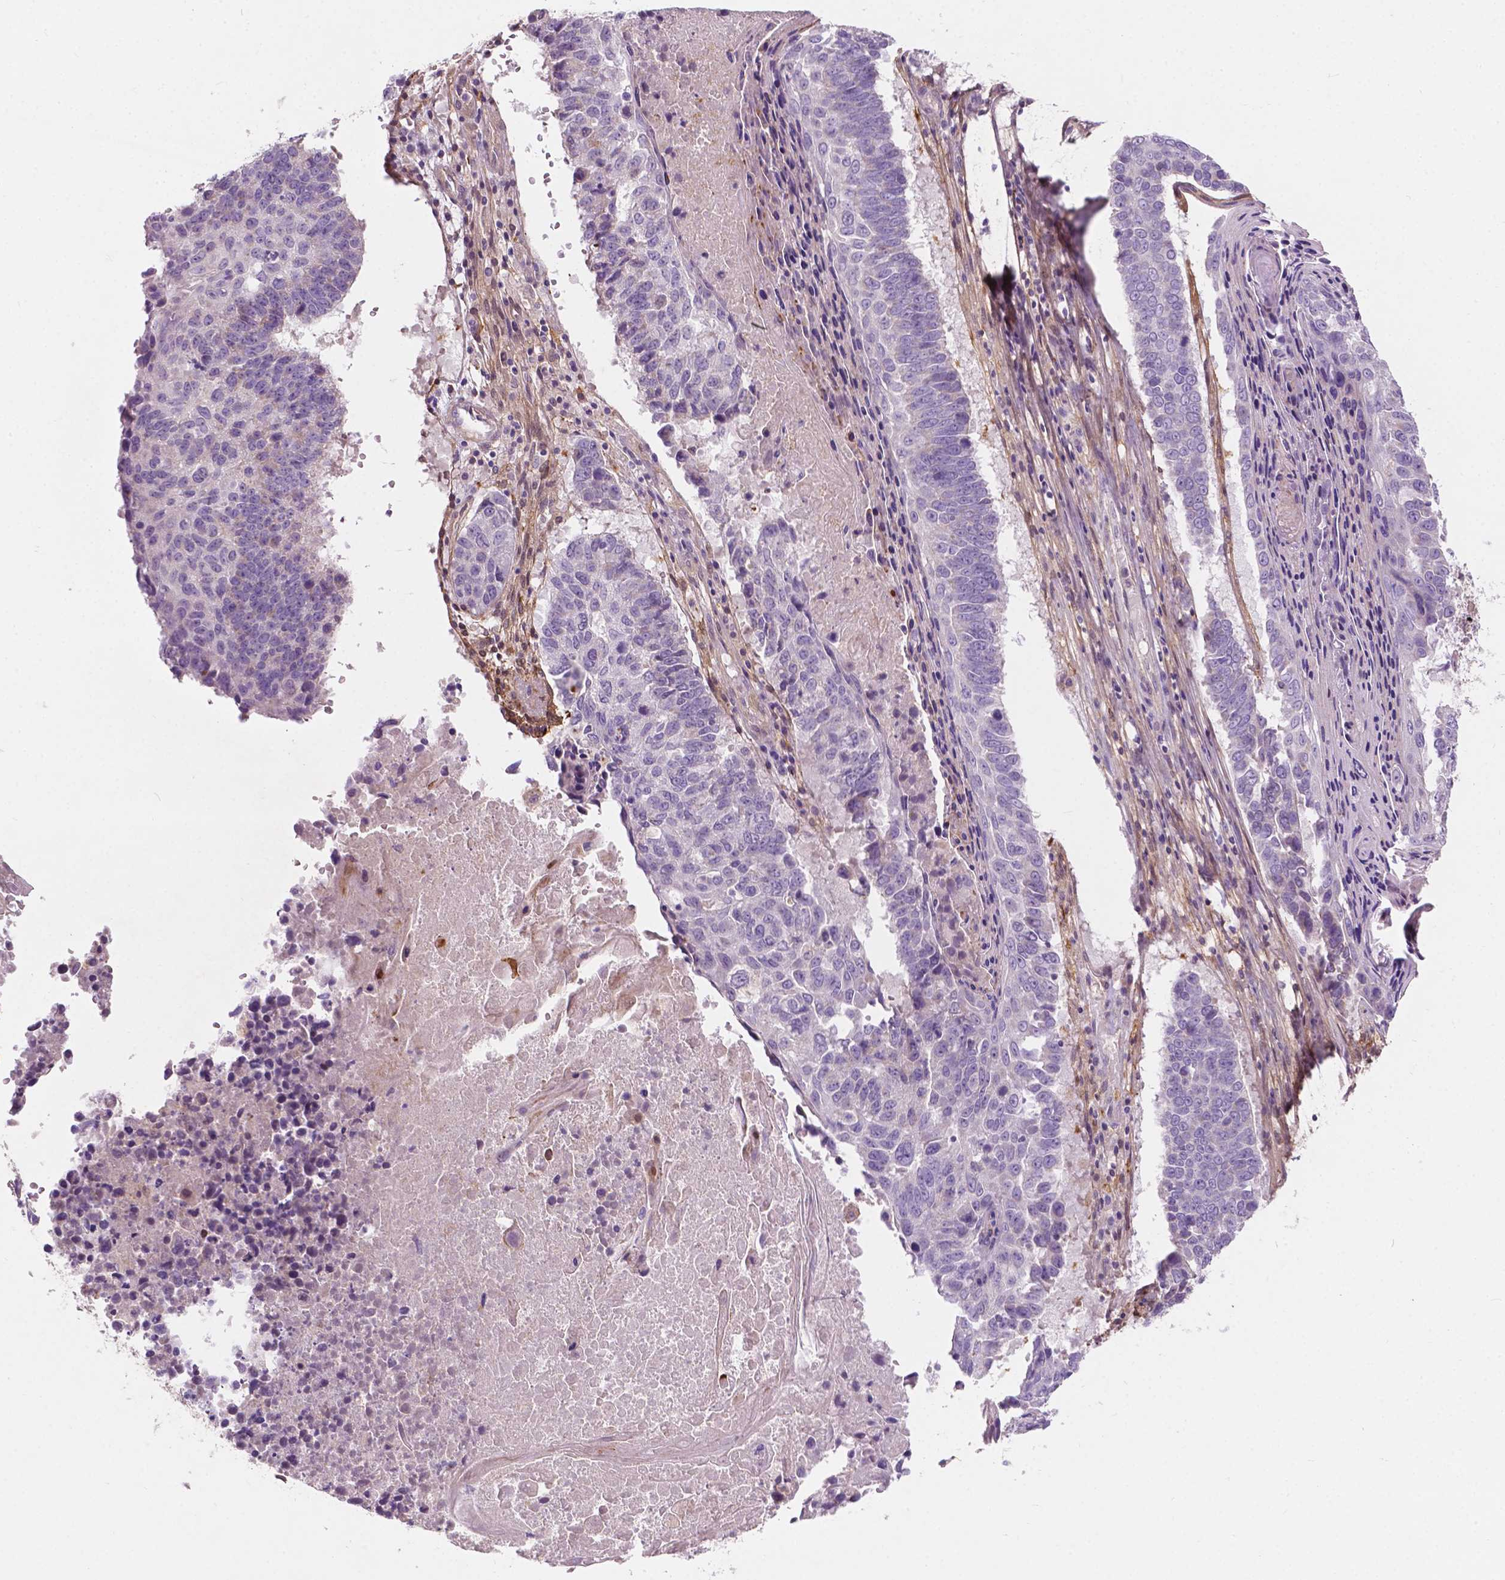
{"staining": {"intensity": "negative", "quantity": "none", "location": "none"}, "tissue": "lung cancer", "cell_type": "Tumor cells", "image_type": "cancer", "snomed": [{"axis": "morphology", "description": "Squamous cell carcinoma, NOS"}, {"axis": "topography", "description": "Lung"}], "caption": "Immunohistochemistry (IHC) of lung cancer (squamous cell carcinoma) displays no expression in tumor cells.", "gene": "GPR37", "patient": {"sex": "male", "age": 73}}